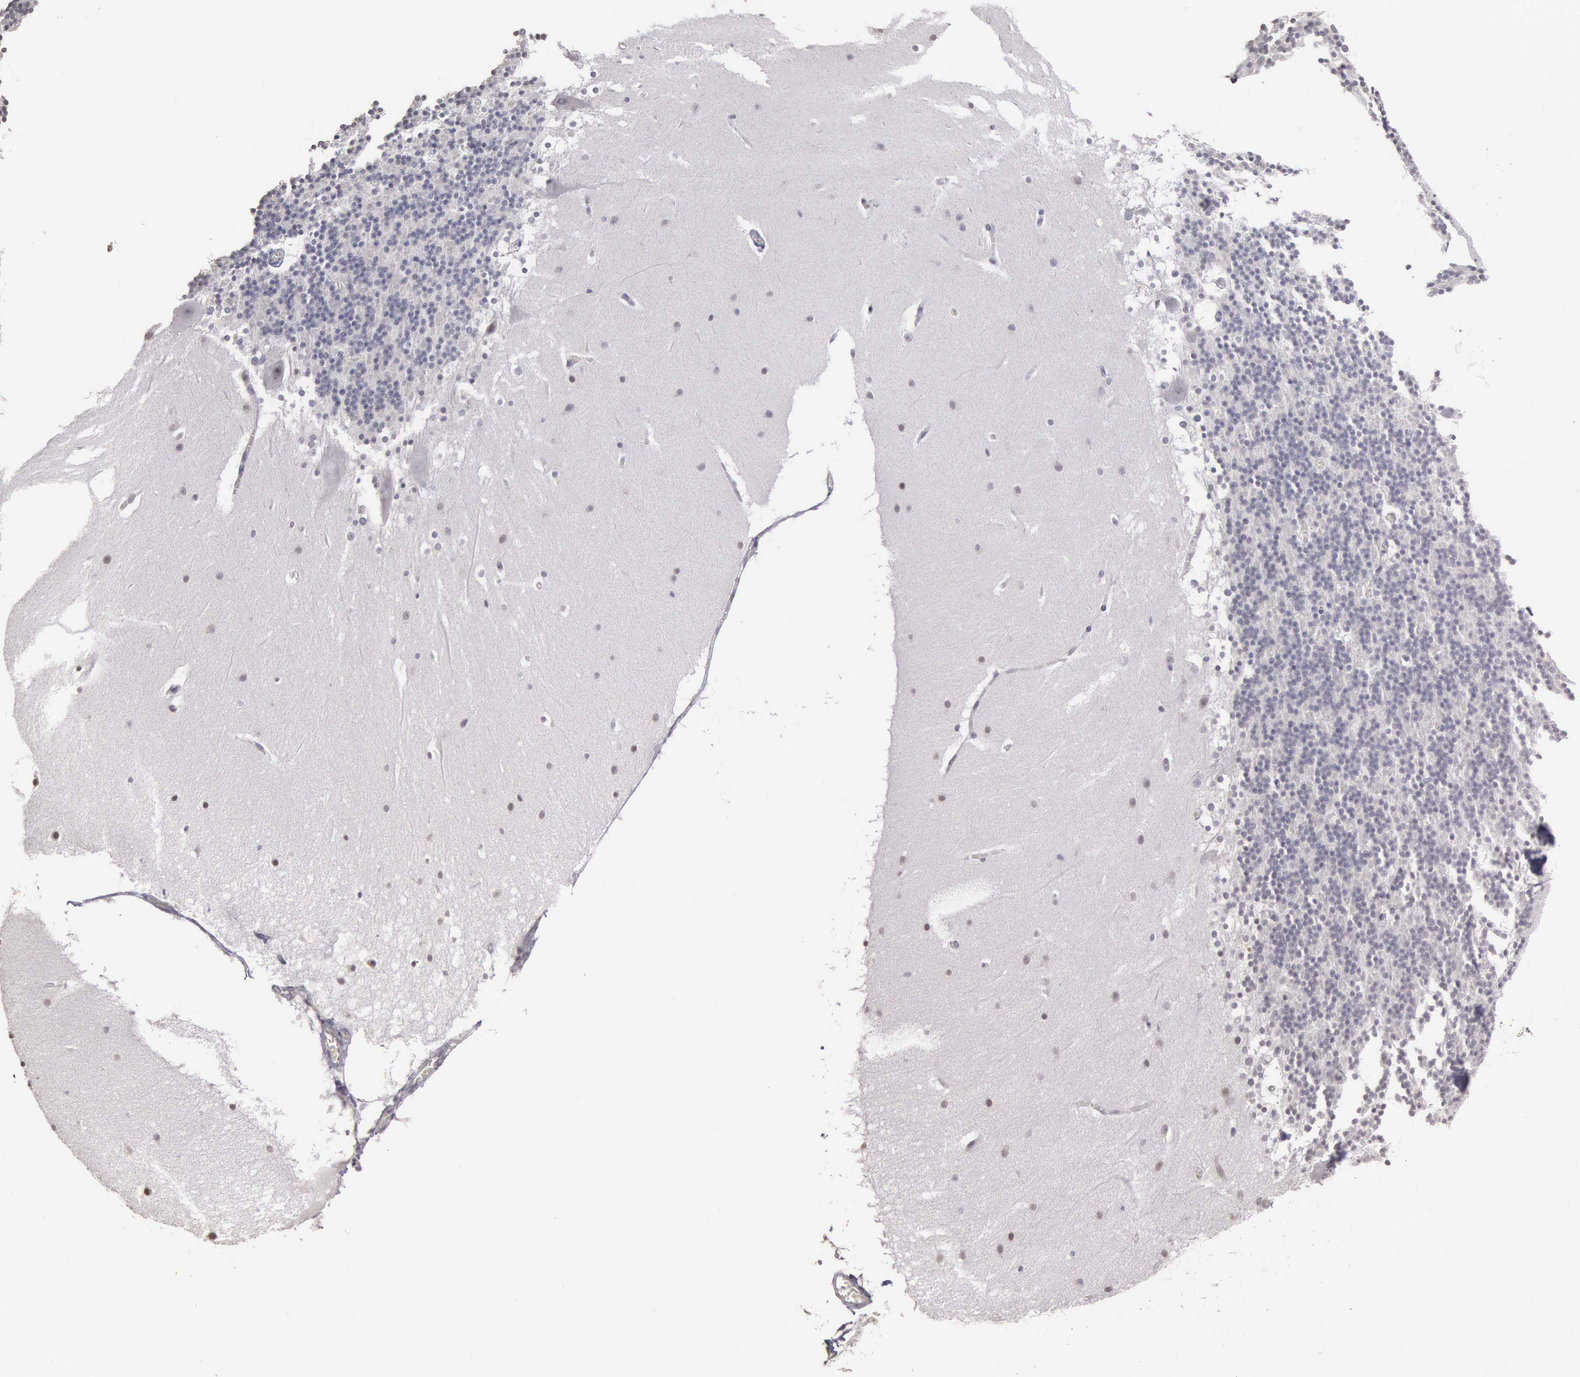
{"staining": {"intensity": "negative", "quantity": "none", "location": "none"}, "tissue": "cerebellum", "cell_type": "Cells in granular layer", "image_type": "normal", "snomed": [{"axis": "morphology", "description": "Normal tissue, NOS"}, {"axis": "topography", "description": "Cerebellum"}], "caption": "Immunohistochemistry (IHC) of benign cerebellum displays no positivity in cells in granular layer.", "gene": "UPB1", "patient": {"sex": "female", "age": 19}}